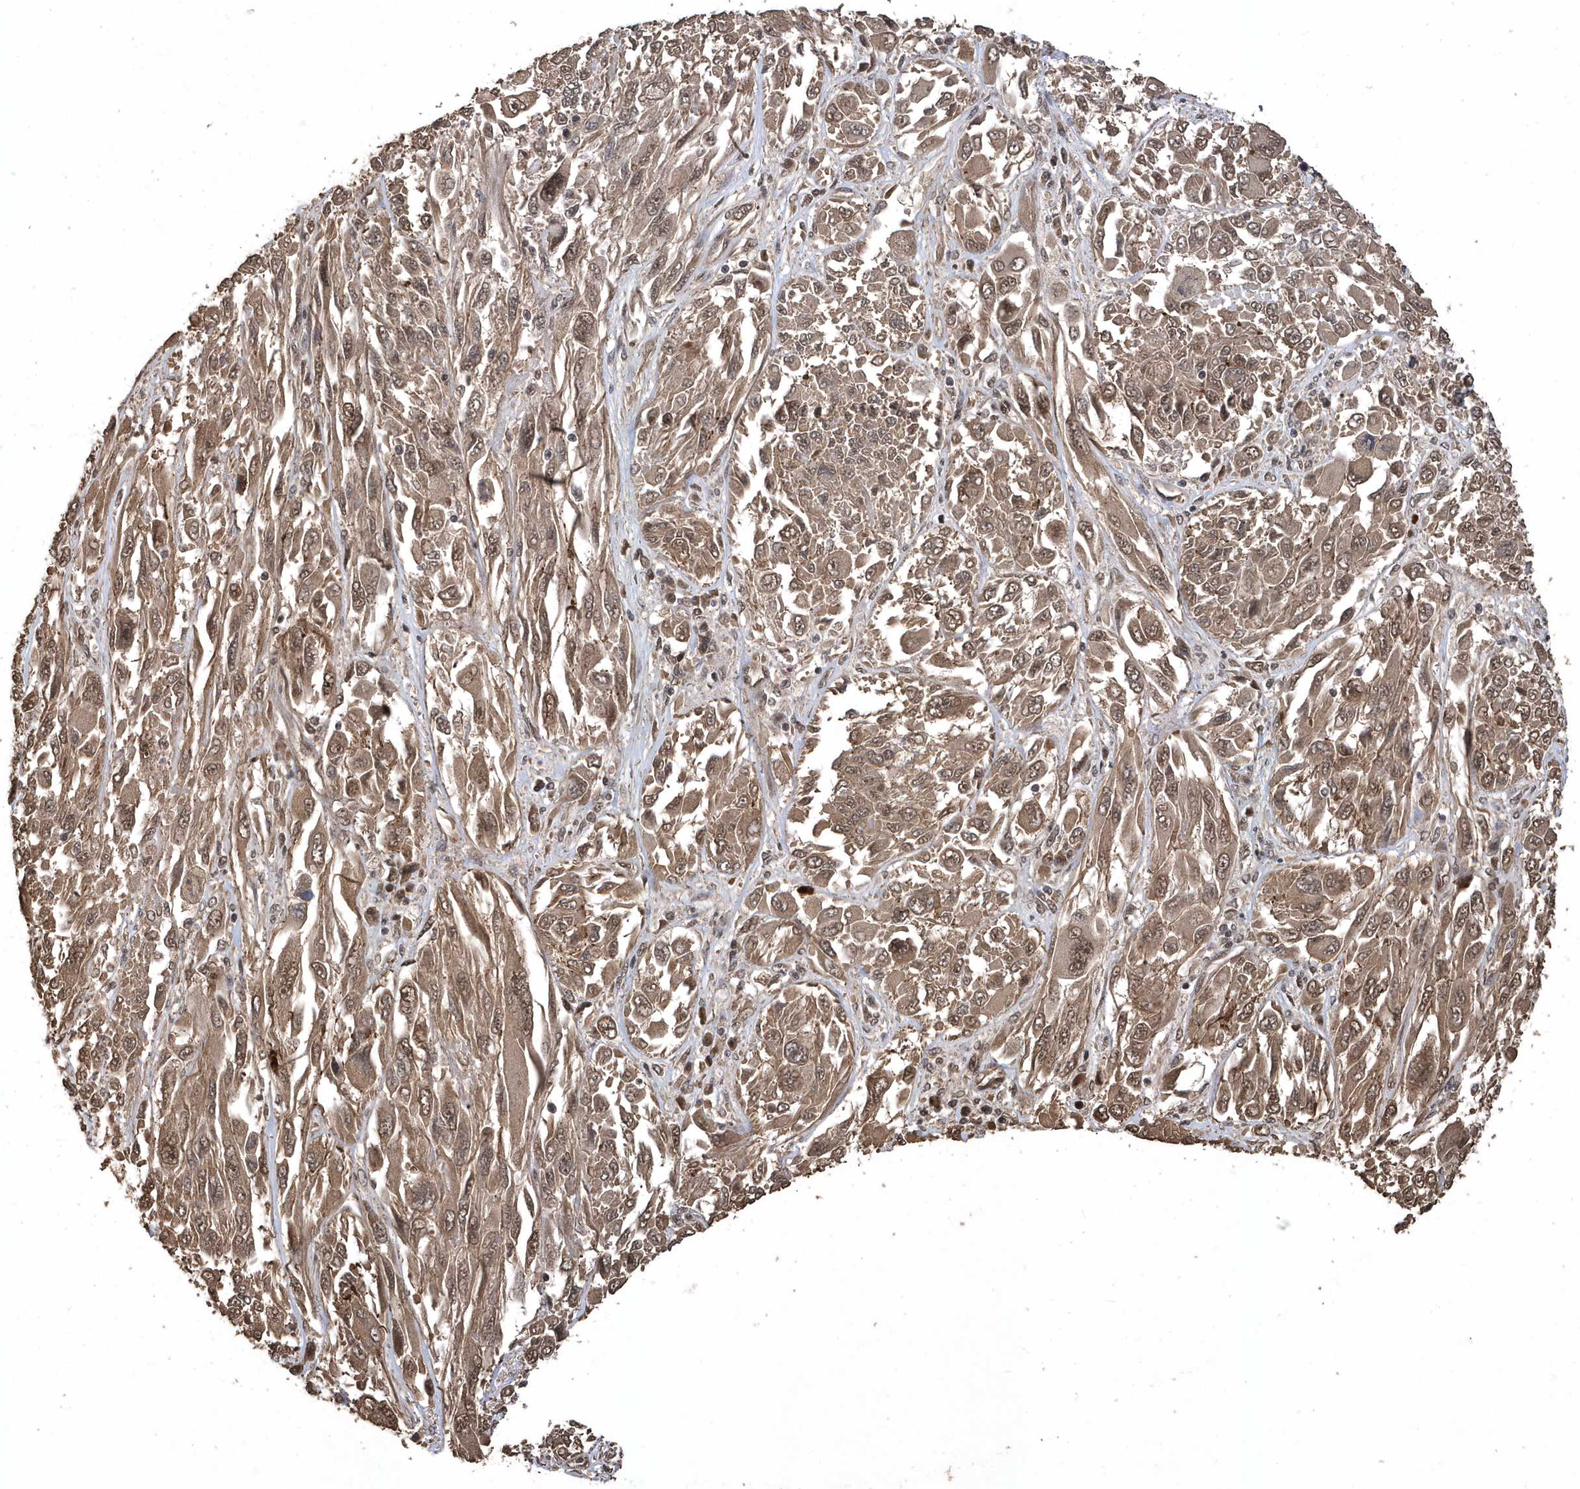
{"staining": {"intensity": "moderate", "quantity": ">75%", "location": "cytoplasmic/membranous,nuclear"}, "tissue": "melanoma", "cell_type": "Tumor cells", "image_type": "cancer", "snomed": [{"axis": "morphology", "description": "Malignant melanoma, NOS"}, {"axis": "topography", "description": "Skin"}], "caption": "Malignant melanoma stained for a protein reveals moderate cytoplasmic/membranous and nuclear positivity in tumor cells. The staining was performed using DAB to visualize the protein expression in brown, while the nuclei were stained in blue with hematoxylin (Magnification: 20x).", "gene": "INTS12", "patient": {"sex": "female", "age": 91}}